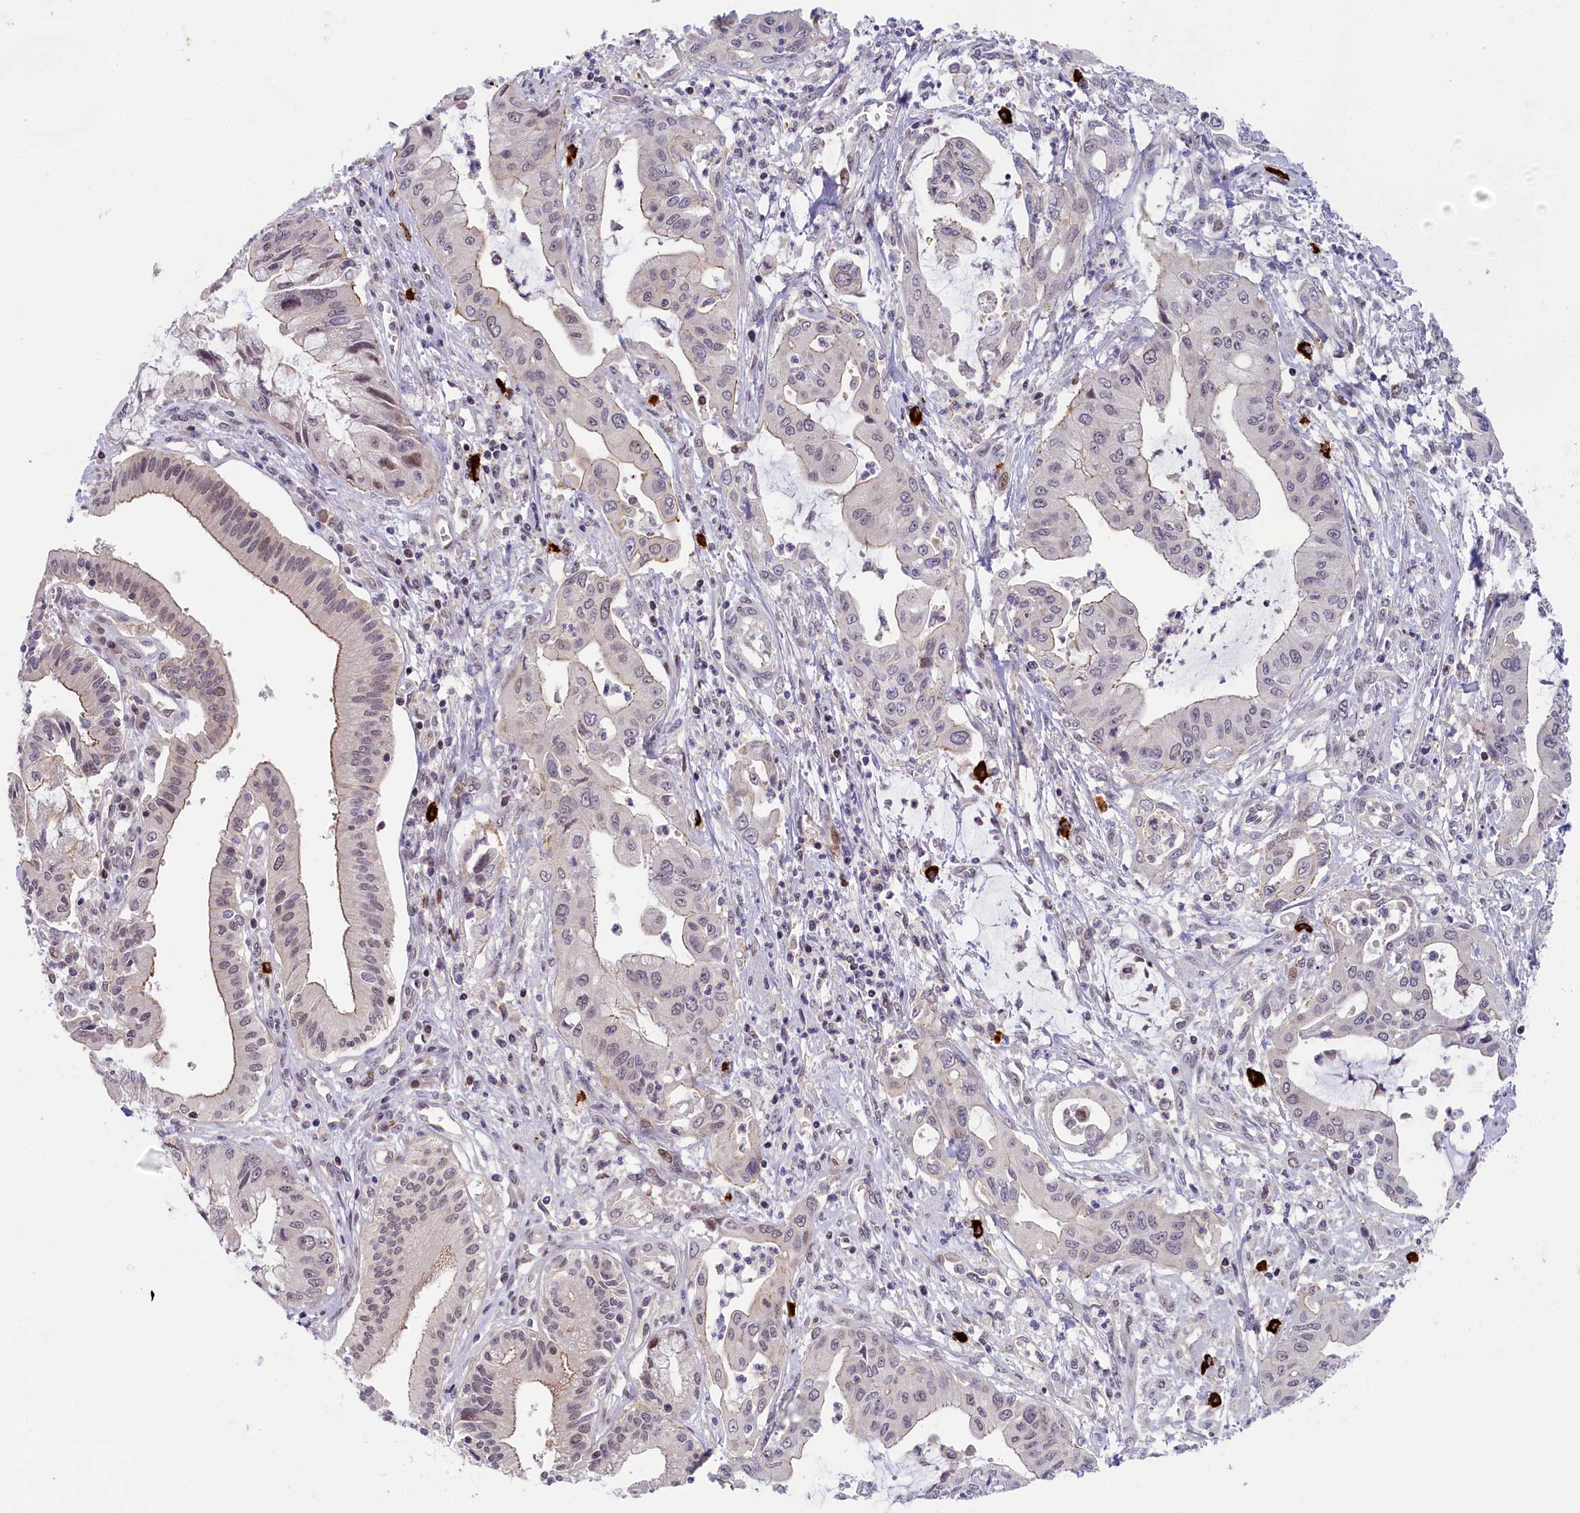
{"staining": {"intensity": "negative", "quantity": "none", "location": "none"}, "tissue": "pancreatic cancer", "cell_type": "Tumor cells", "image_type": "cancer", "snomed": [{"axis": "morphology", "description": "Adenocarcinoma, NOS"}, {"axis": "topography", "description": "Pancreas"}], "caption": "Micrograph shows no protein positivity in tumor cells of pancreatic cancer (adenocarcinoma) tissue.", "gene": "CCL23", "patient": {"sex": "male", "age": 46}}